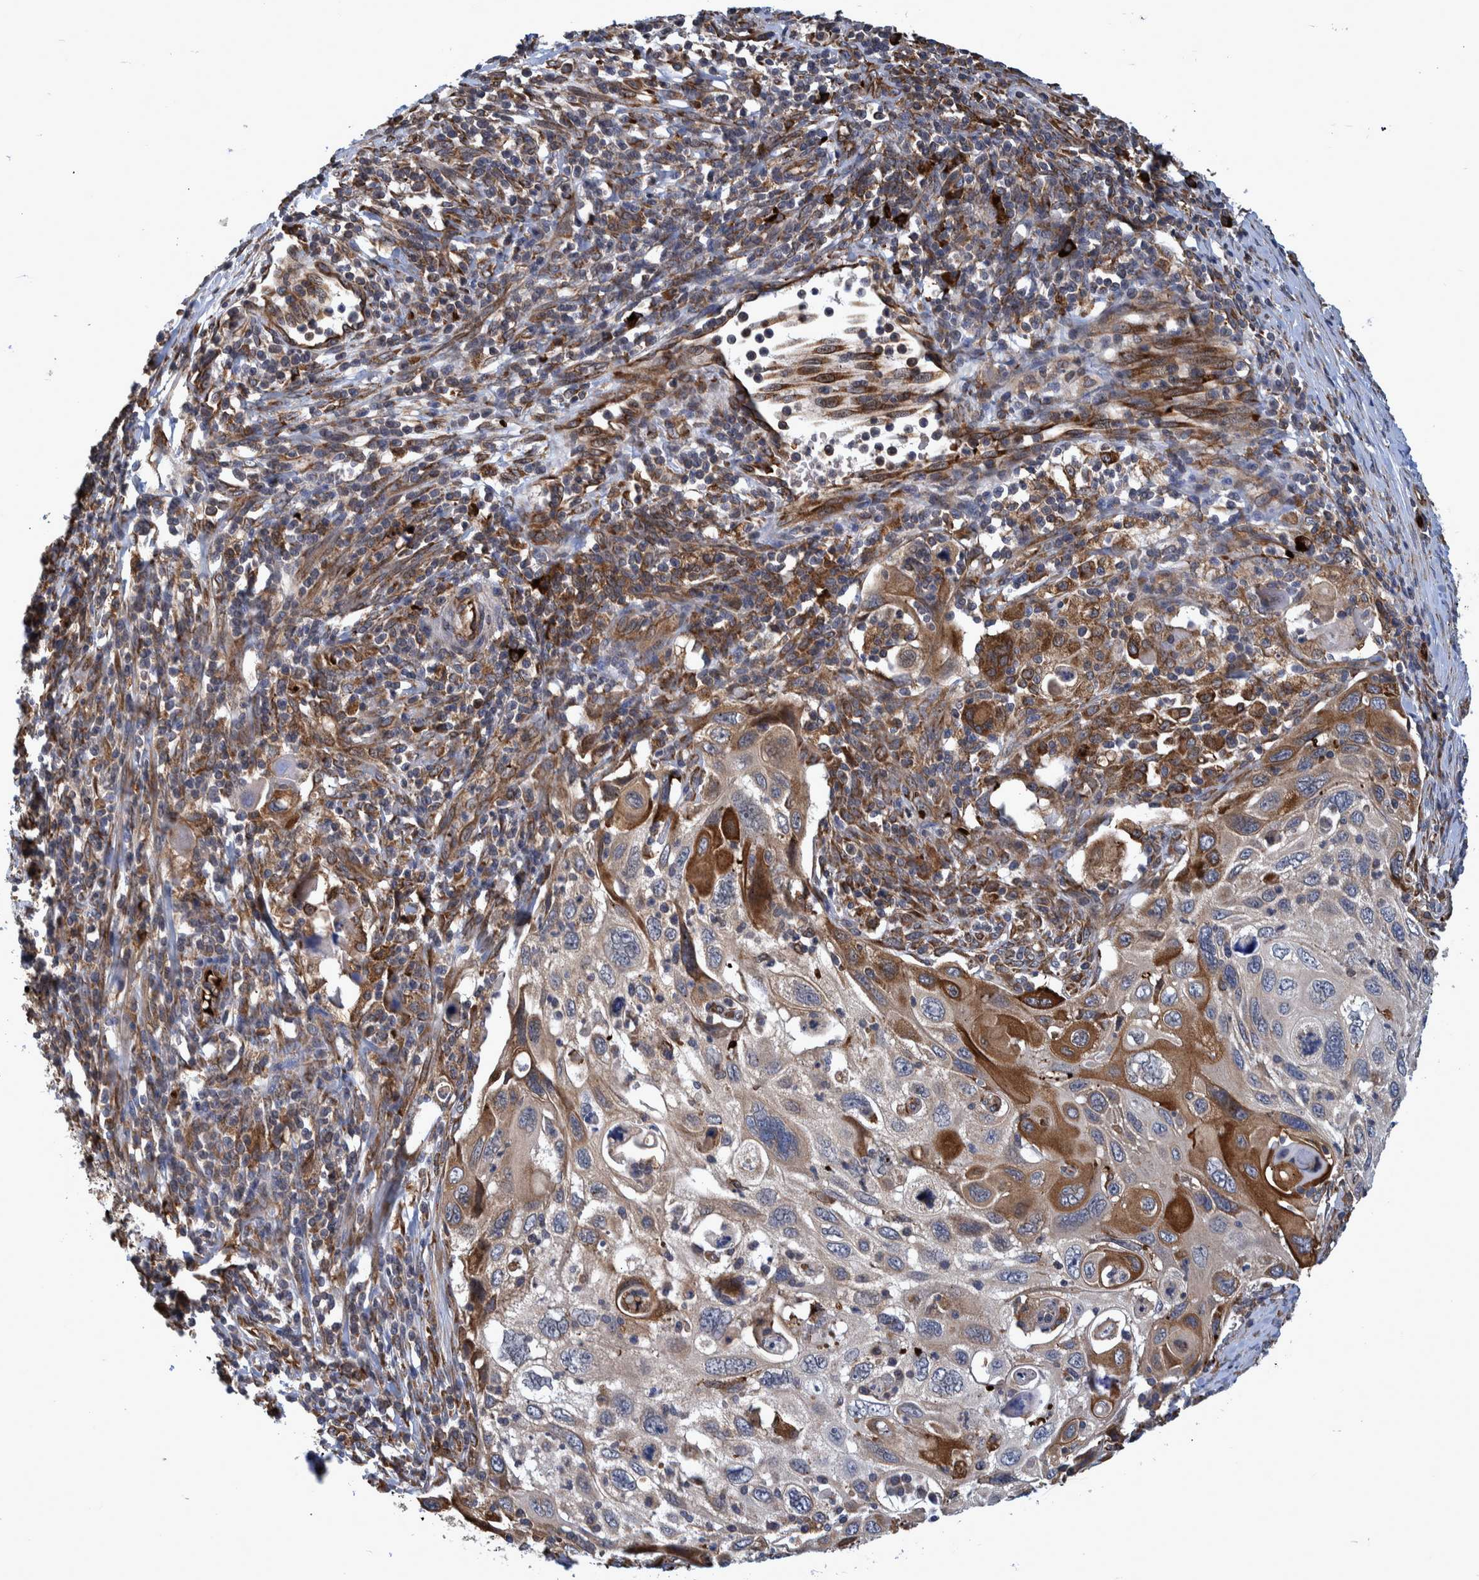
{"staining": {"intensity": "moderate", "quantity": "25%-75%", "location": "cytoplasmic/membranous"}, "tissue": "cervical cancer", "cell_type": "Tumor cells", "image_type": "cancer", "snomed": [{"axis": "morphology", "description": "Squamous cell carcinoma, NOS"}, {"axis": "topography", "description": "Cervix"}], "caption": "Cervical squamous cell carcinoma stained for a protein (brown) reveals moderate cytoplasmic/membranous positive positivity in approximately 25%-75% of tumor cells.", "gene": "SPAG5", "patient": {"sex": "female", "age": 70}}